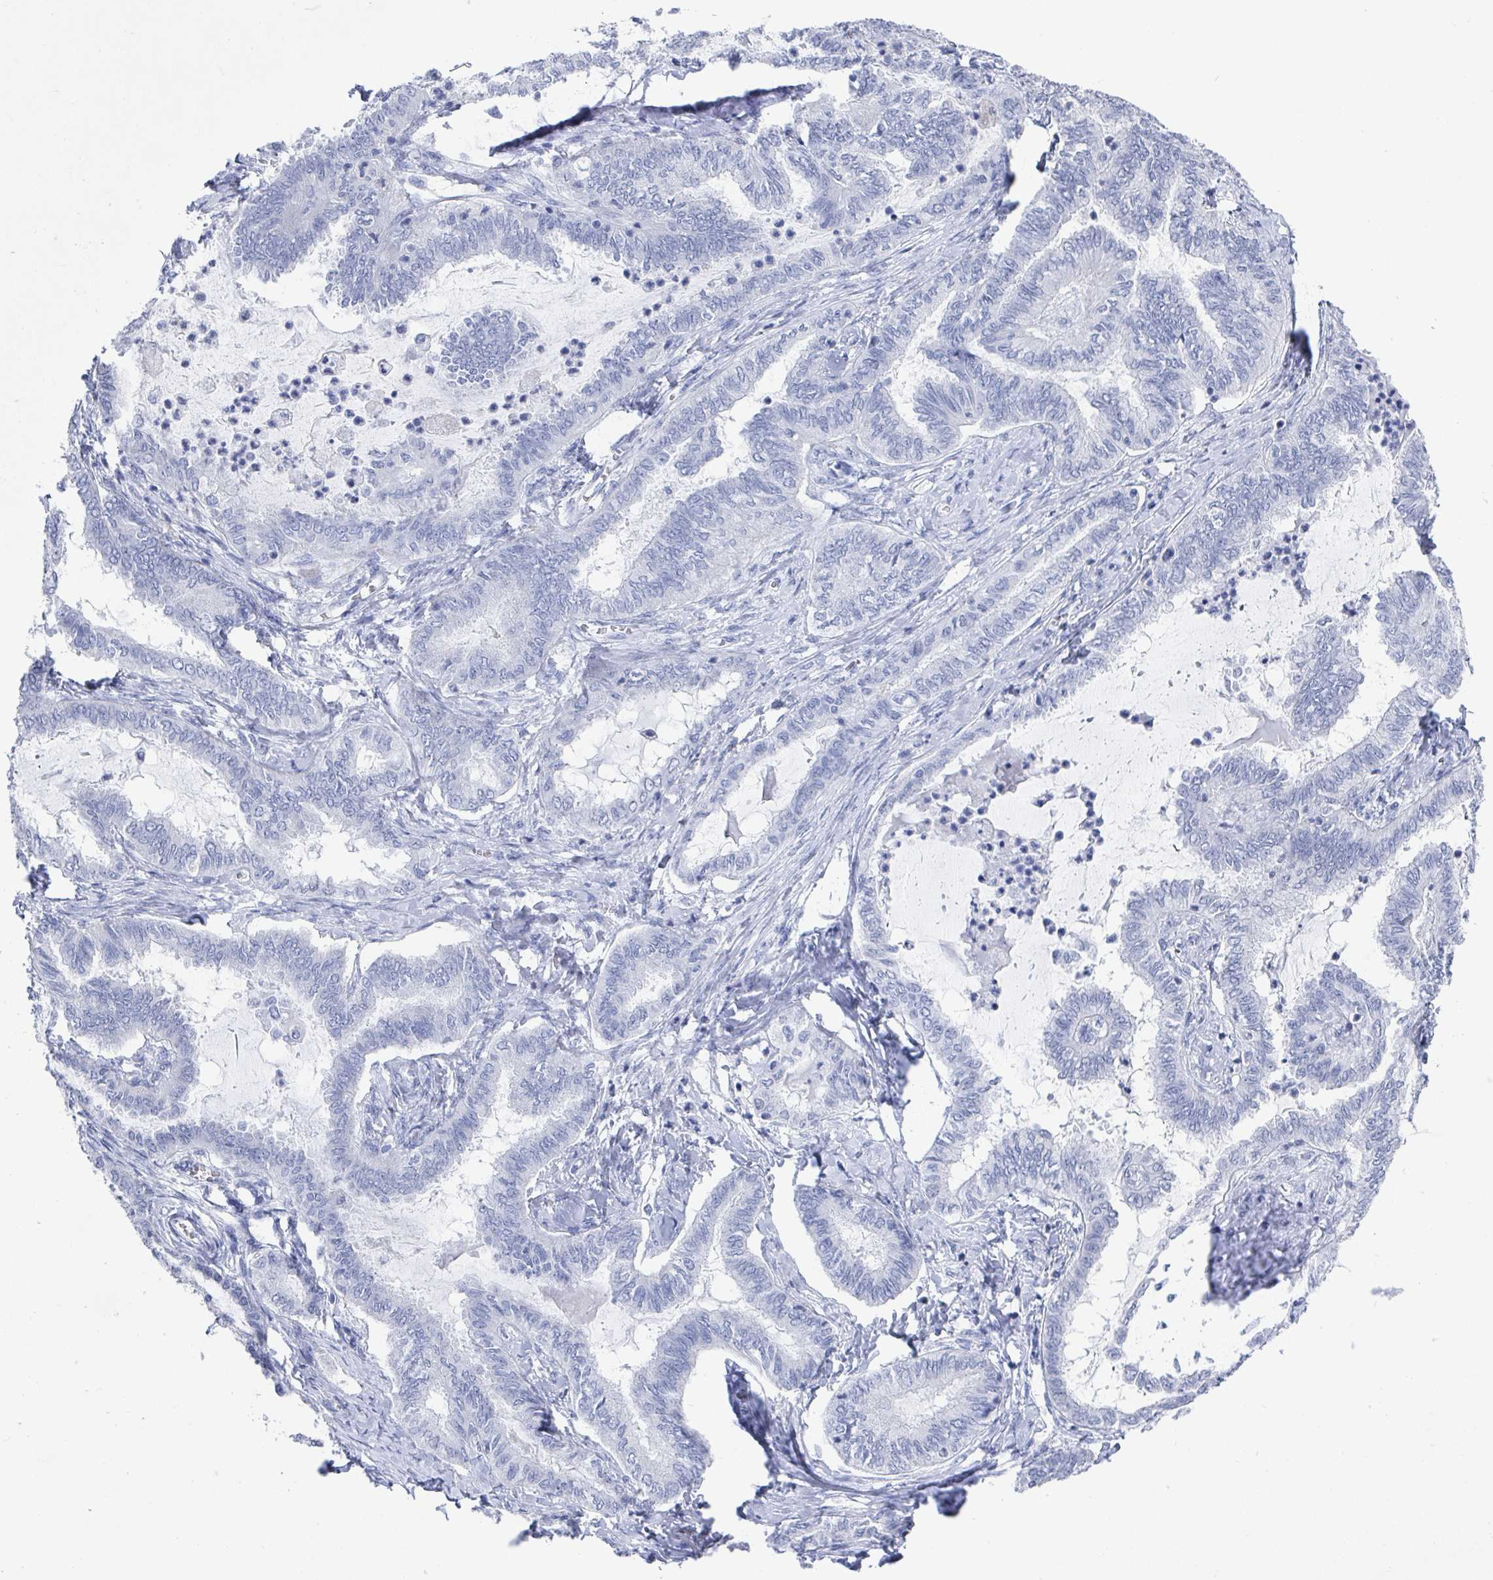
{"staining": {"intensity": "negative", "quantity": "none", "location": "none"}, "tissue": "ovarian cancer", "cell_type": "Tumor cells", "image_type": "cancer", "snomed": [{"axis": "morphology", "description": "Carcinoma, endometroid"}, {"axis": "topography", "description": "Ovary"}], "caption": "High magnification brightfield microscopy of ovarian endometroid carcinoma stained with DAB (brown) and counterstained with hematoxylin (blue): tumor cells show no significant expression.", "gene": "CAMKV", "patient": {"sex": "female", "age": 70}}